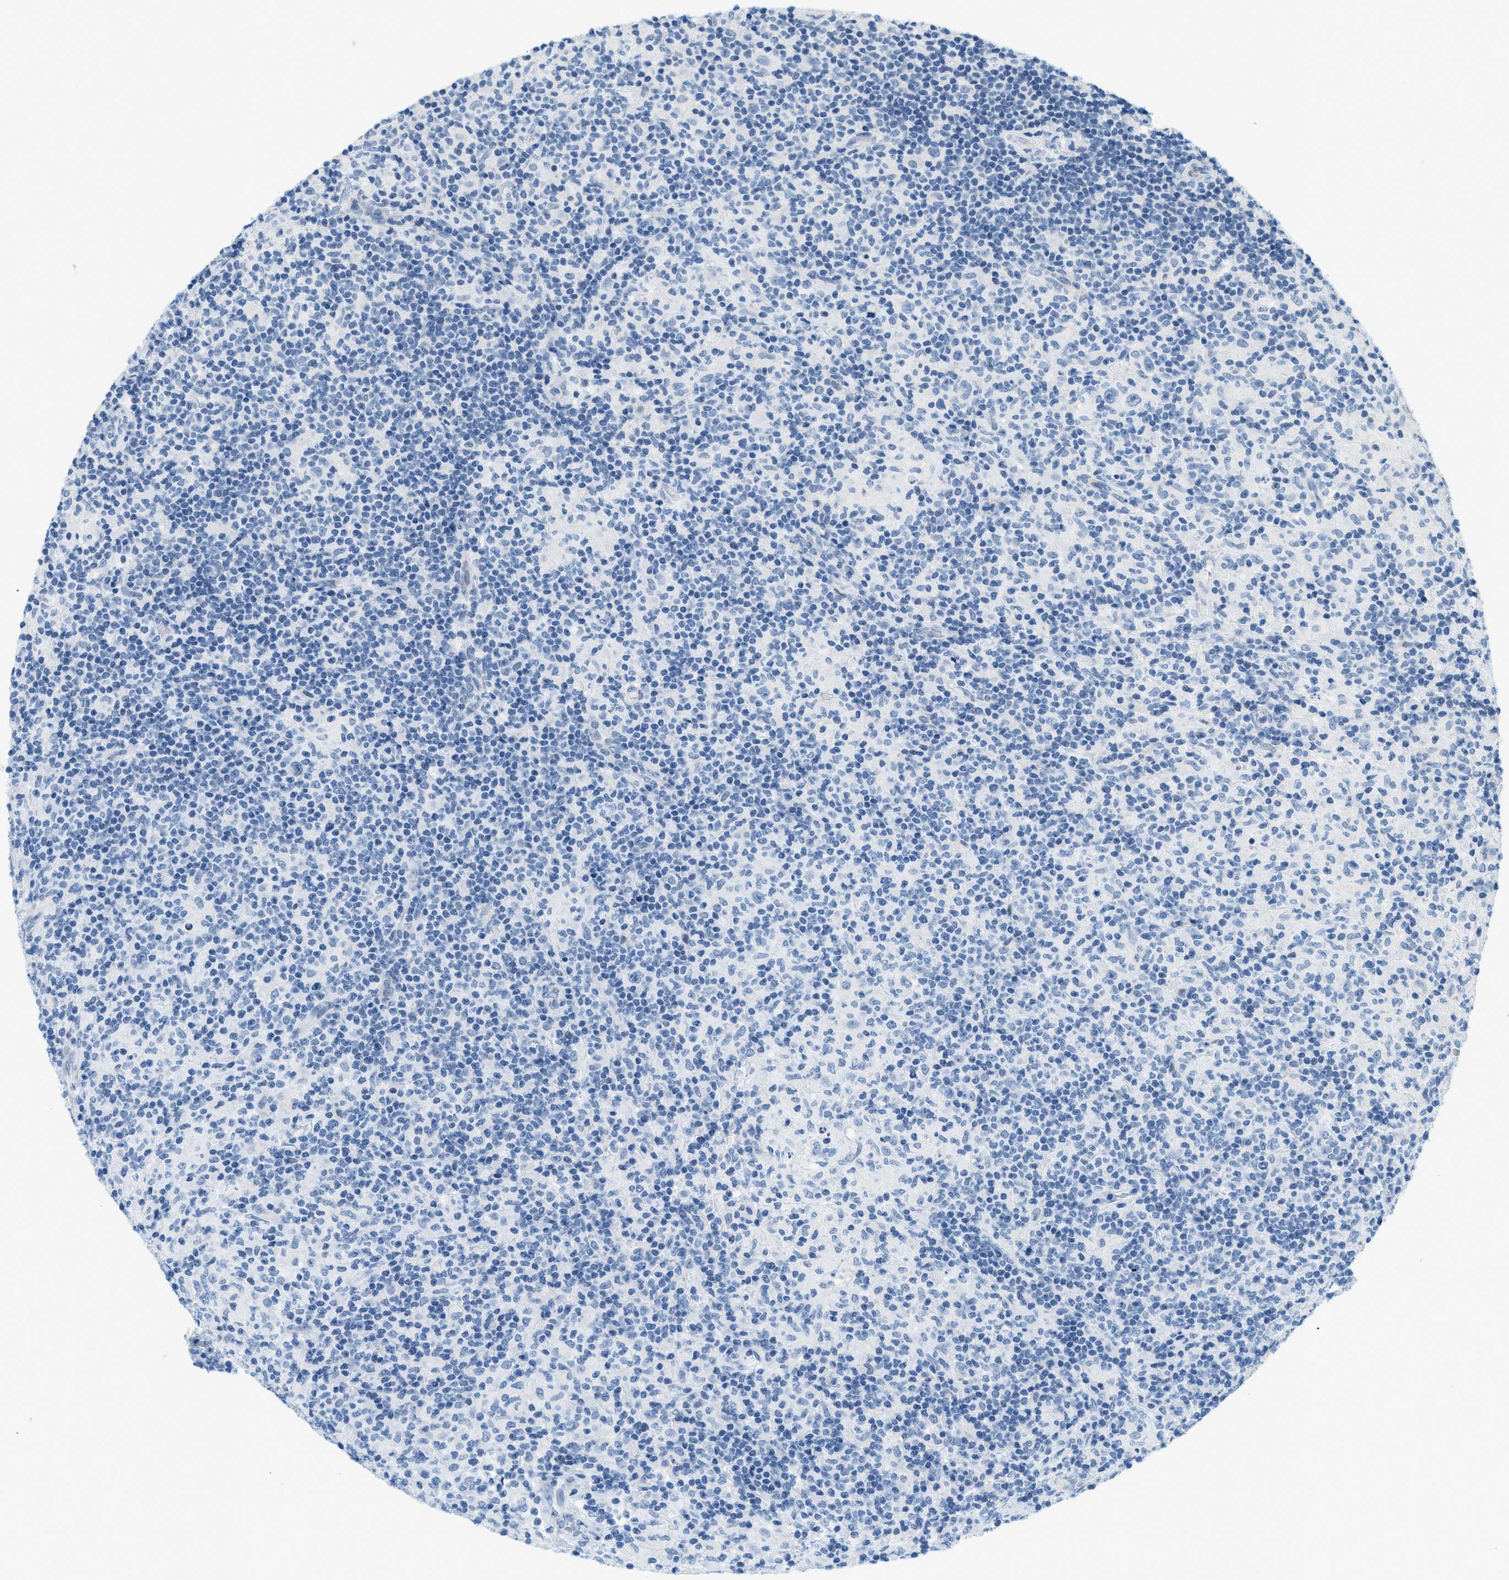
{"staining": {"intensity": "negative", "quantity": "none", "location": "none"}, "tissue": "lymphoma", "cell_type": "Tumor cells", "image_type": "cancer", "snomed": [{"axis": "morphology", "description": "Hodgkin's disease, NOS"}, {"axis": "topography", "description": "Lymph node"}], "caption": "A micrograph of human lymphoma is negative for staining in tumor cells.", "gene": "CYP4X1", "patient": {"sex": "male", "age": 70}}